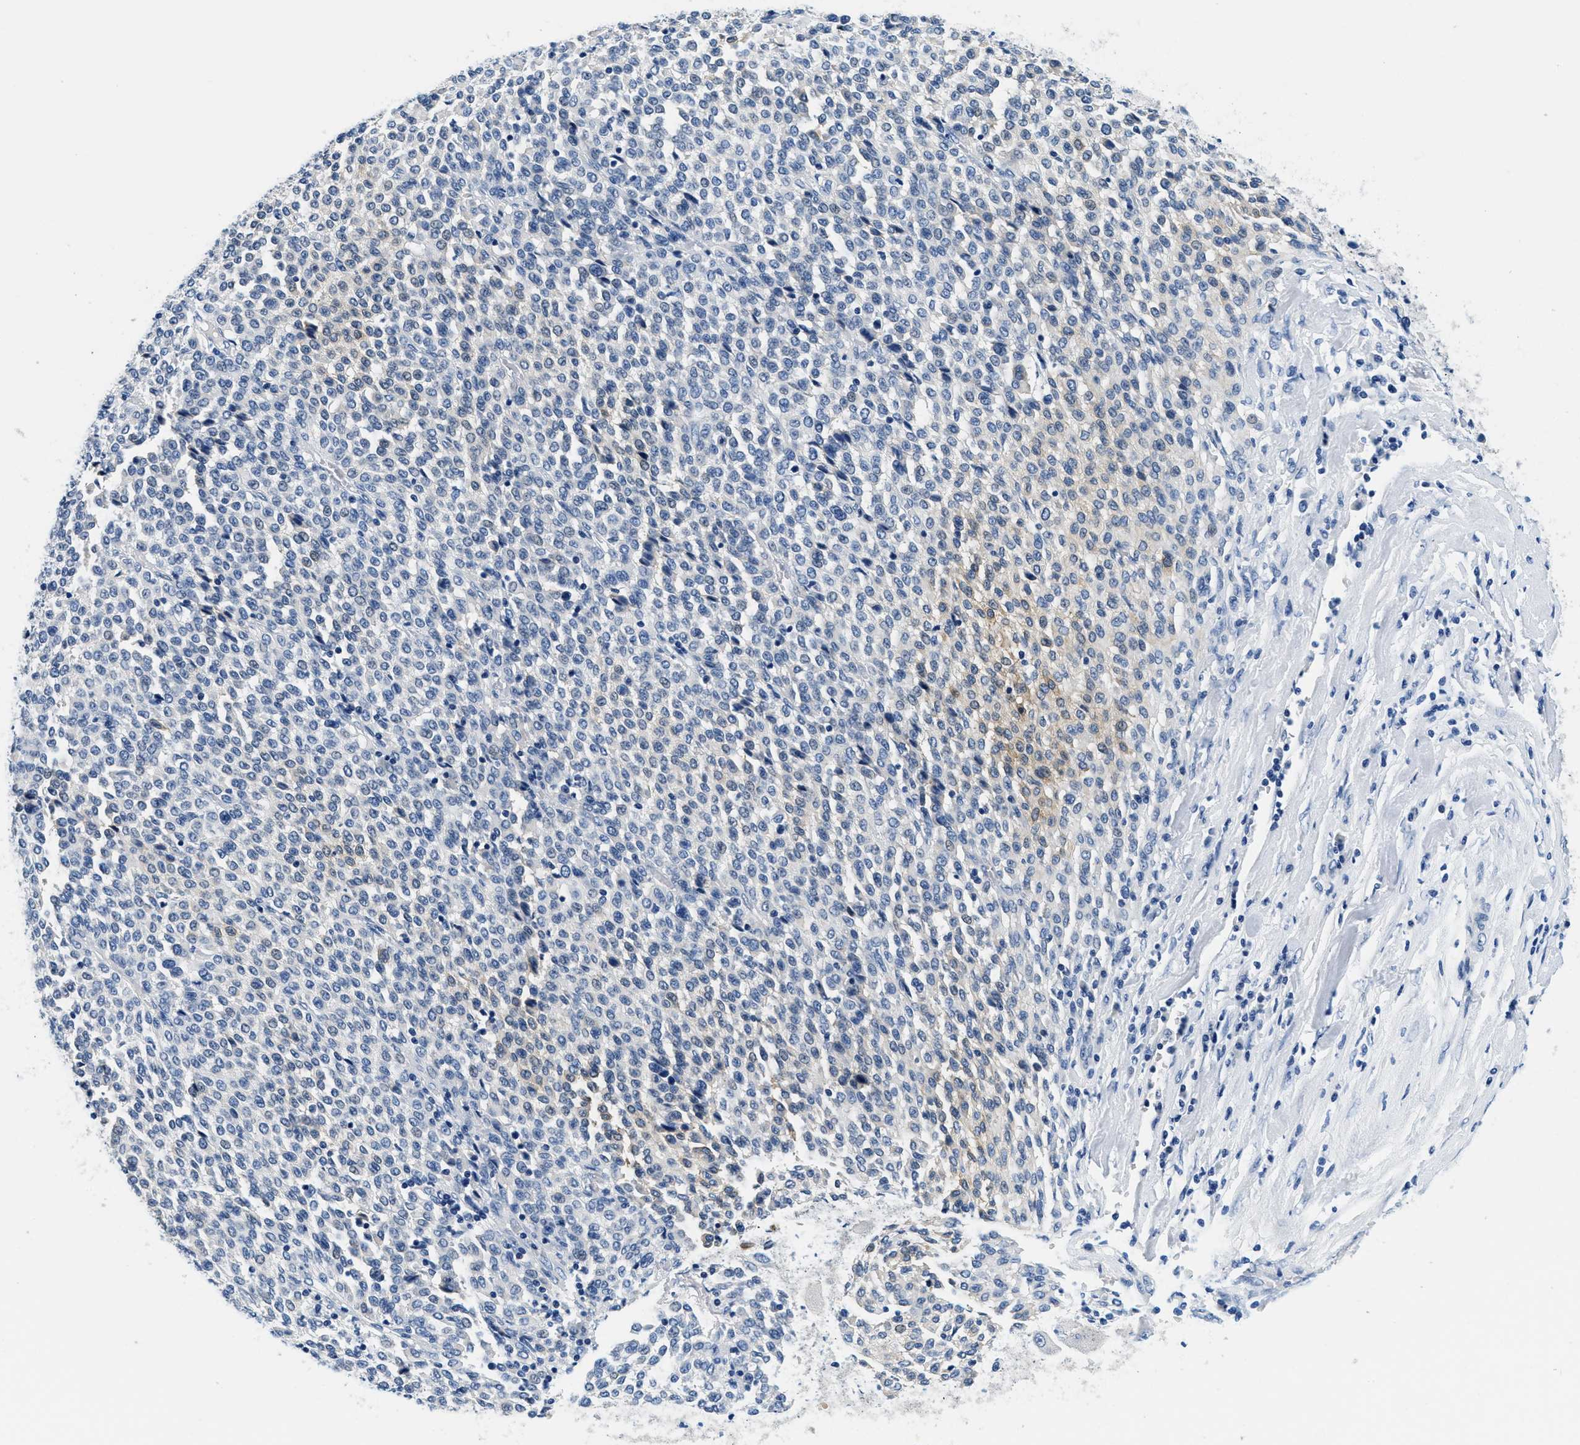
{"staining": {"intensity": "negative", "quantity": "none", "location": "none"}, "tissue": "melanoma", "cell_type": "Tumor cells", "image_type": "cancer", "snomed": [{"axis": "morphology", "description": "Malignant melanoma, Metastatic site"}, {"axis": "topography", "description": "Pancreas"}], "caption": "Tumor cells show no significant expression in melanoma.", "gene": "GSTM3", "patient": {"sex": "female", "age": 30}}